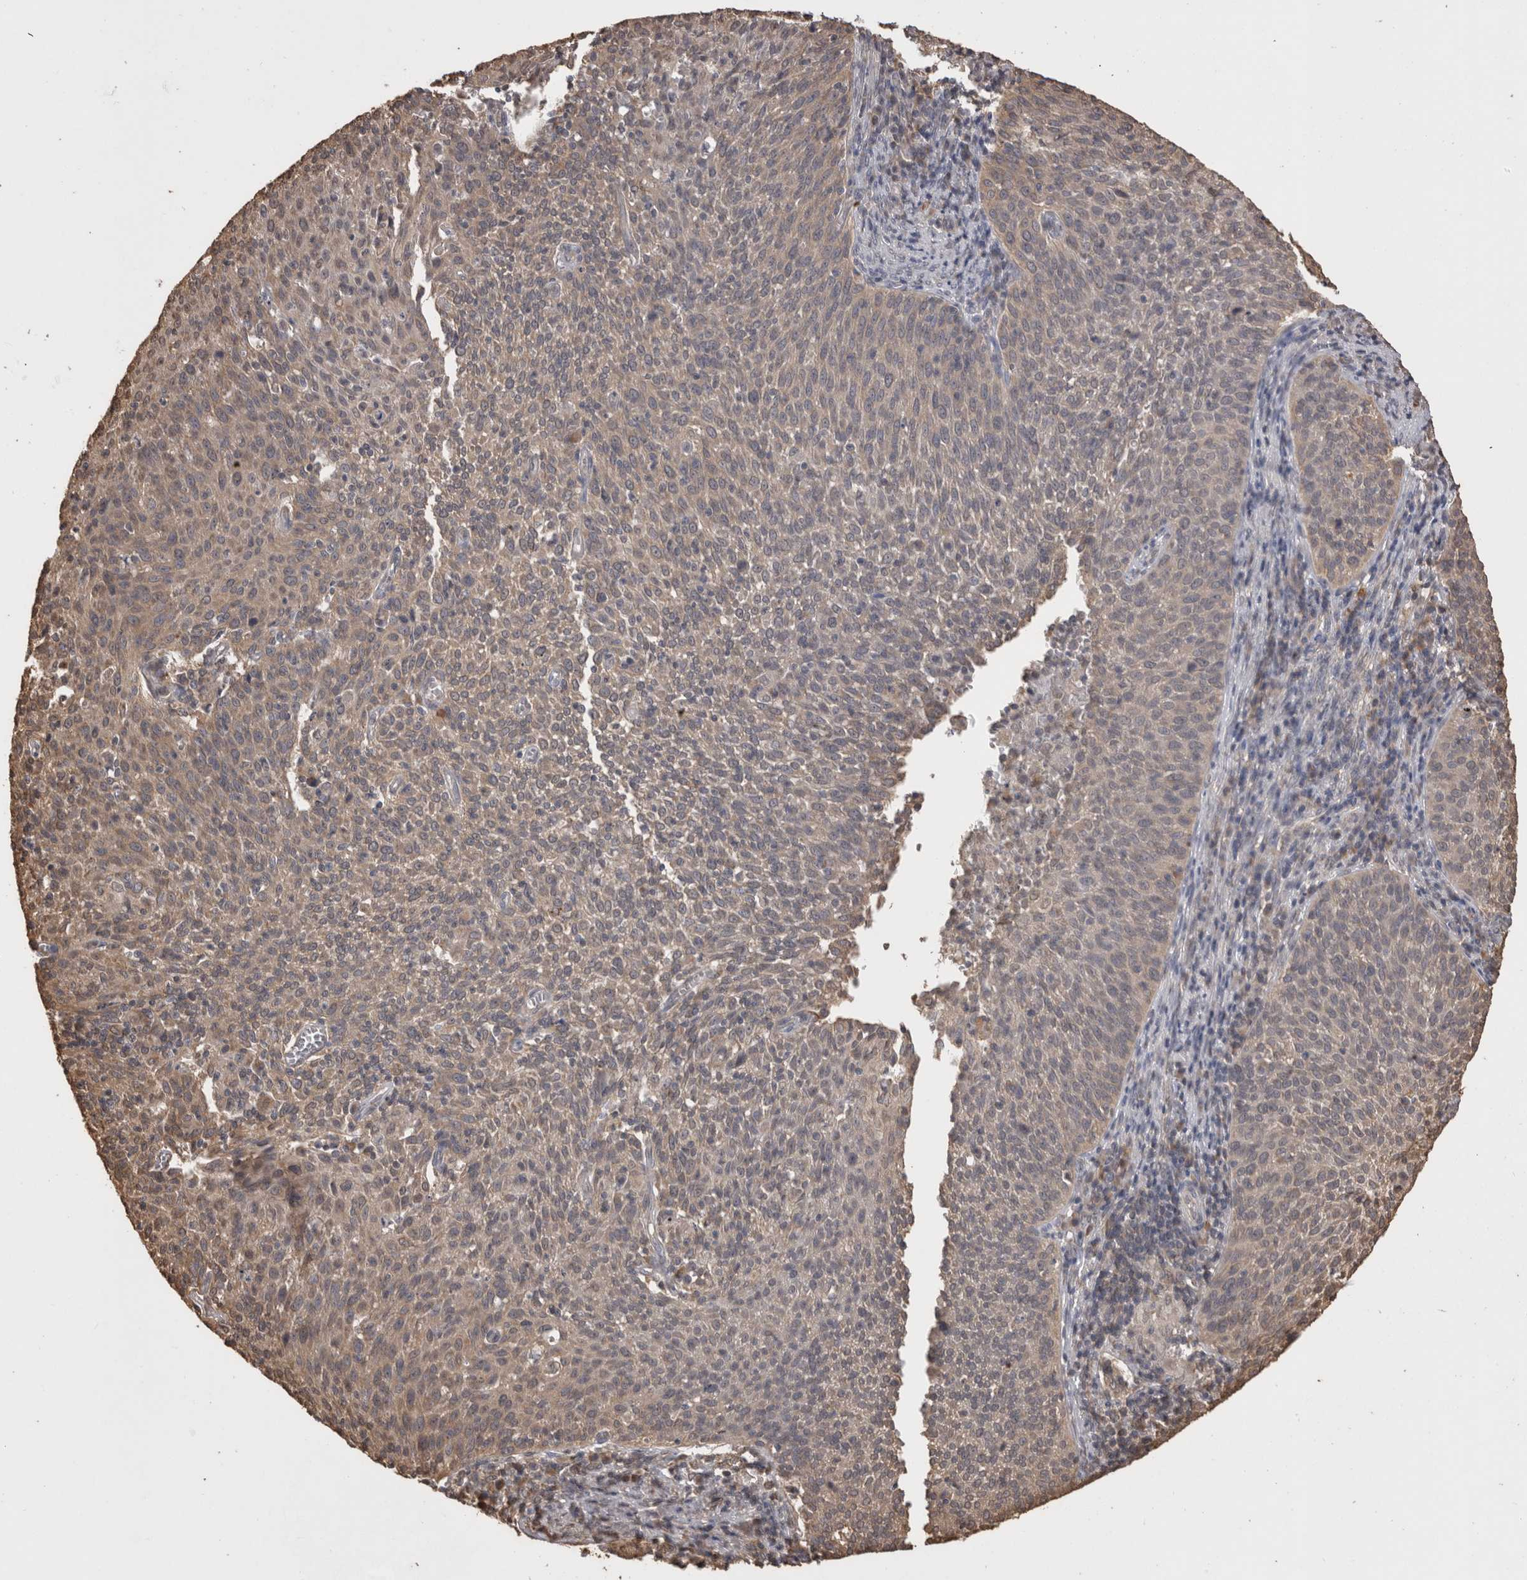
{"staining": {"intensity": "weak", "quantity": "25%-75%", "location": "cytoplasmic/membranous"}, "tissue": "cervical cancer", "cell_type": "Tumor cells", "image_type": "cancer", "snomed": [{"axis": "morphology", "description": "Squamous cell carcinoma, NOS"}, {"axis": "topography", "description": "Cervix"}], "caption": "Cervical cancer (squamous cell carcinoma) stained with a brown dye exhibits weak cytoplasmic/membranous positive positivity in about 25%-75% of tumor cells.", "gene": "SOCS5", "patient": {"sex": "female", "age": 38}}